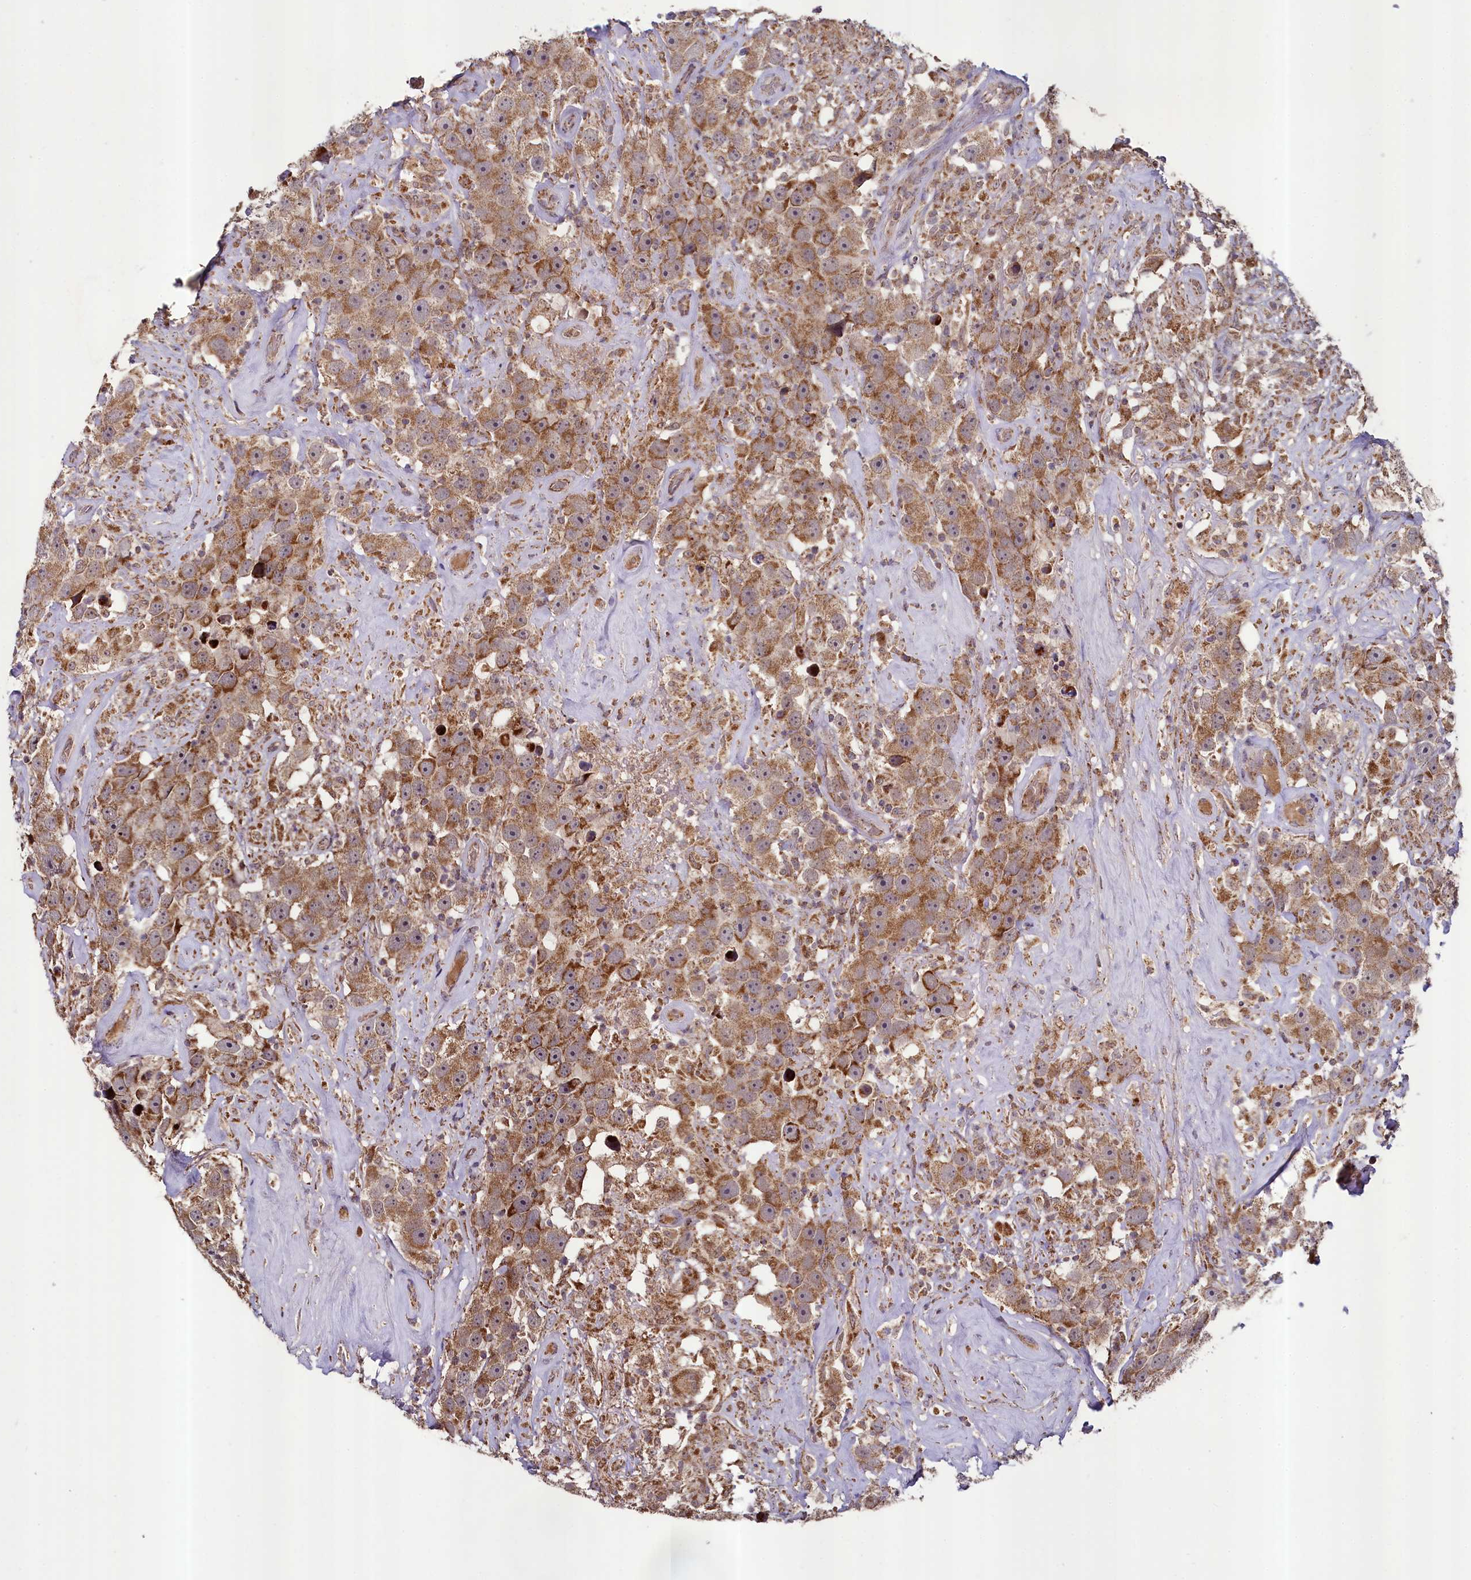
{"staining": {"intensity": "moderate", "quantity": ">75%", "location": "cytoplasmic/membranous"}, "tissue": "testis cancer", "cell_type": "Tumor cells", "image_type": "cancer", "snomed": [{"axis": "morphology", "description": "Seminoma, NOS"}, {"axis": "topography", "description": "Testis"}], "caption": "Immunohistochemical staining of testis seminoma displays medium levels of moderate cytoplasmic/membranous protein expression in about >75% of tumor cells.", "gene": "METTL4", "patient": {"sex": "male", "age": 49}}